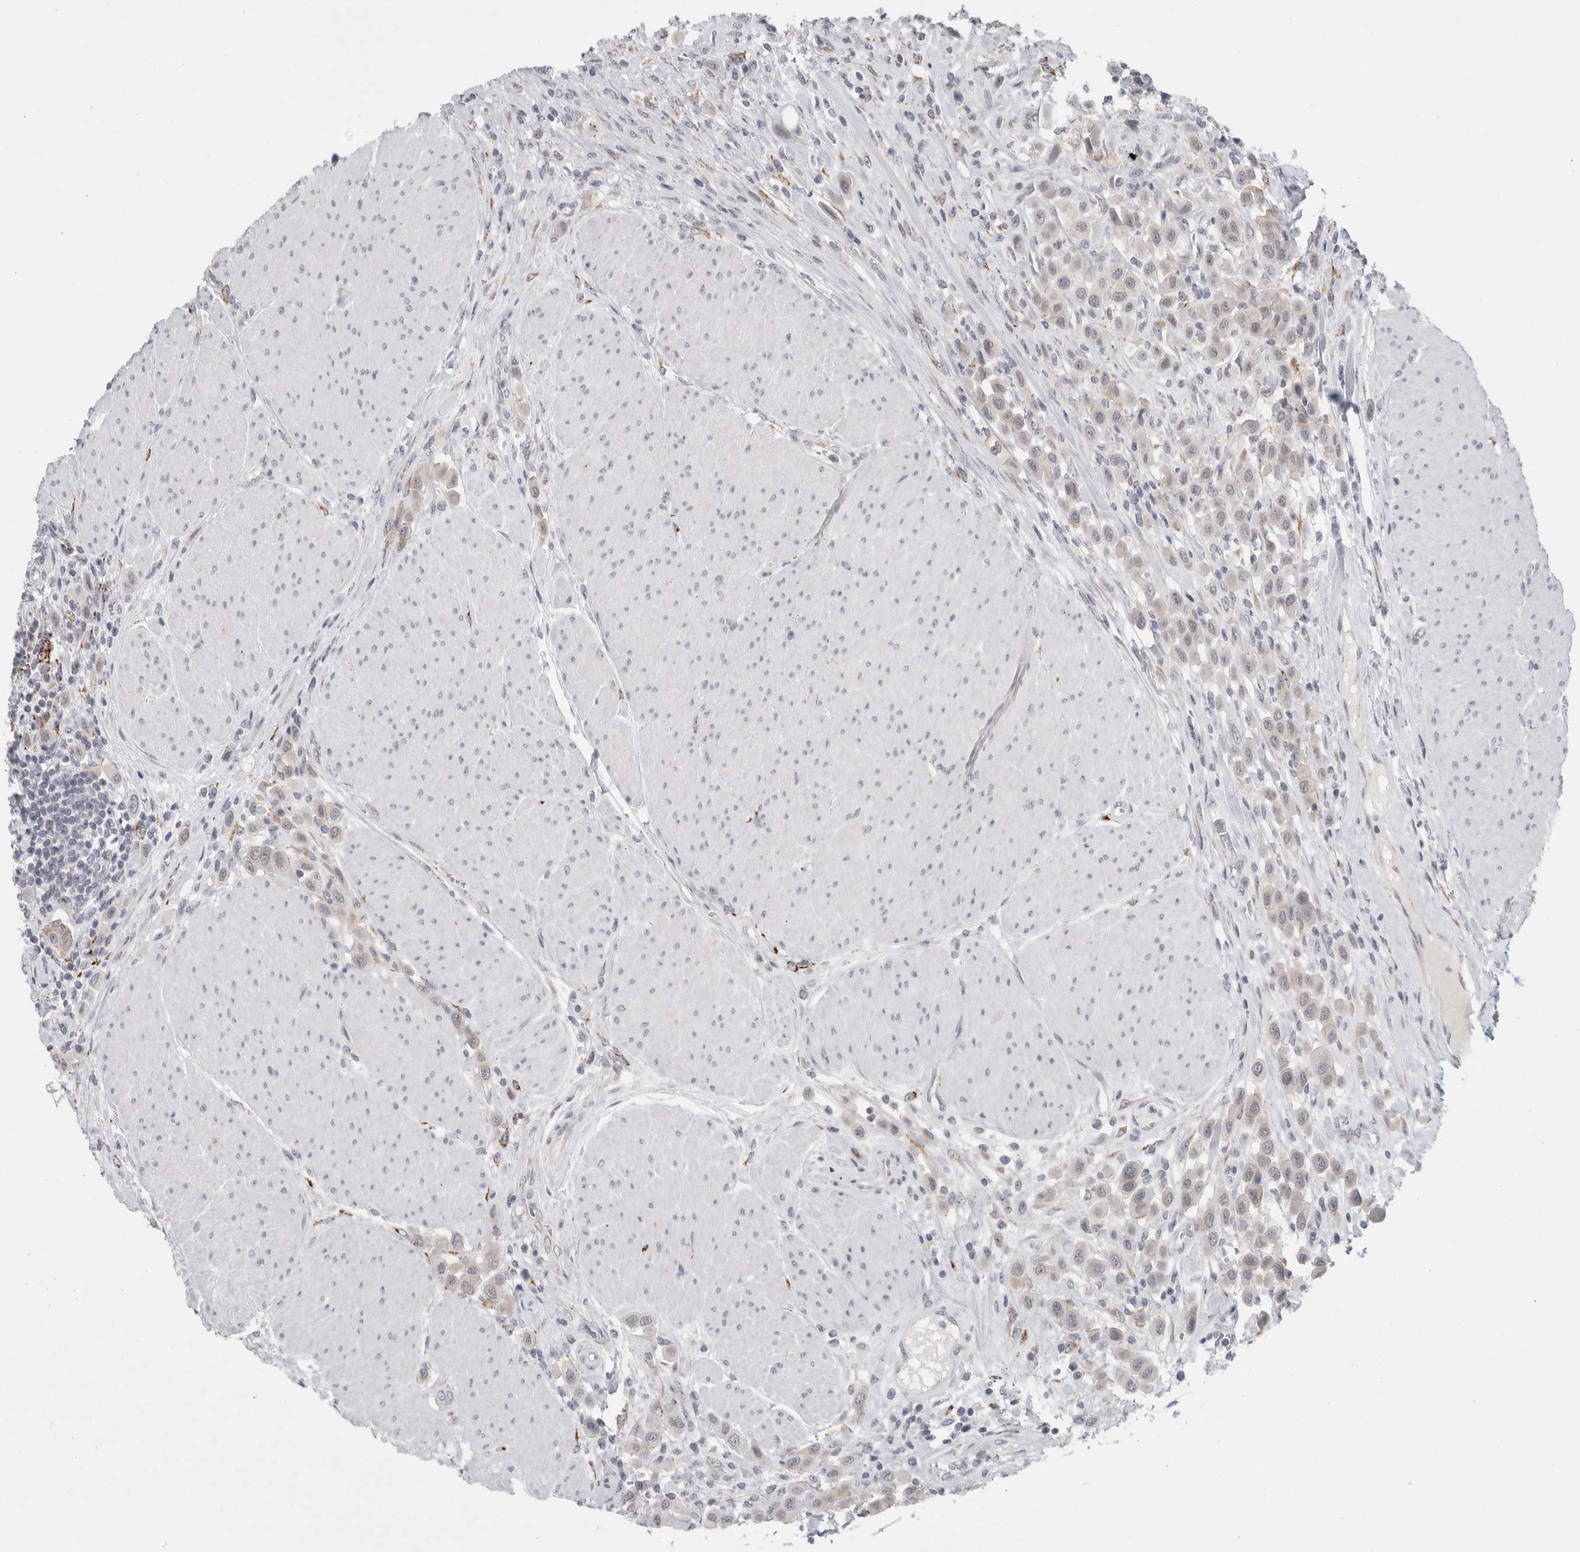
{"staining": {"intensity": "weak", "quantity": "<25%", "location": "cytoplasmic/membranous"}, "tissue": "urothelial cancer", "cell_type": "Tumor cells", "image_type": "cancer", "snomed": [{"axis": "morphology", "description": "Urothelial carcinoma, High grade"}, {"axis": "topography", "description": "Urinary bladder"}], "caption": "There is no significant expression in tumor cells of urothelial carcinoma (high-grade).", "gene": "NIPA1", "patient": {"sex": "male", "age": 50}}